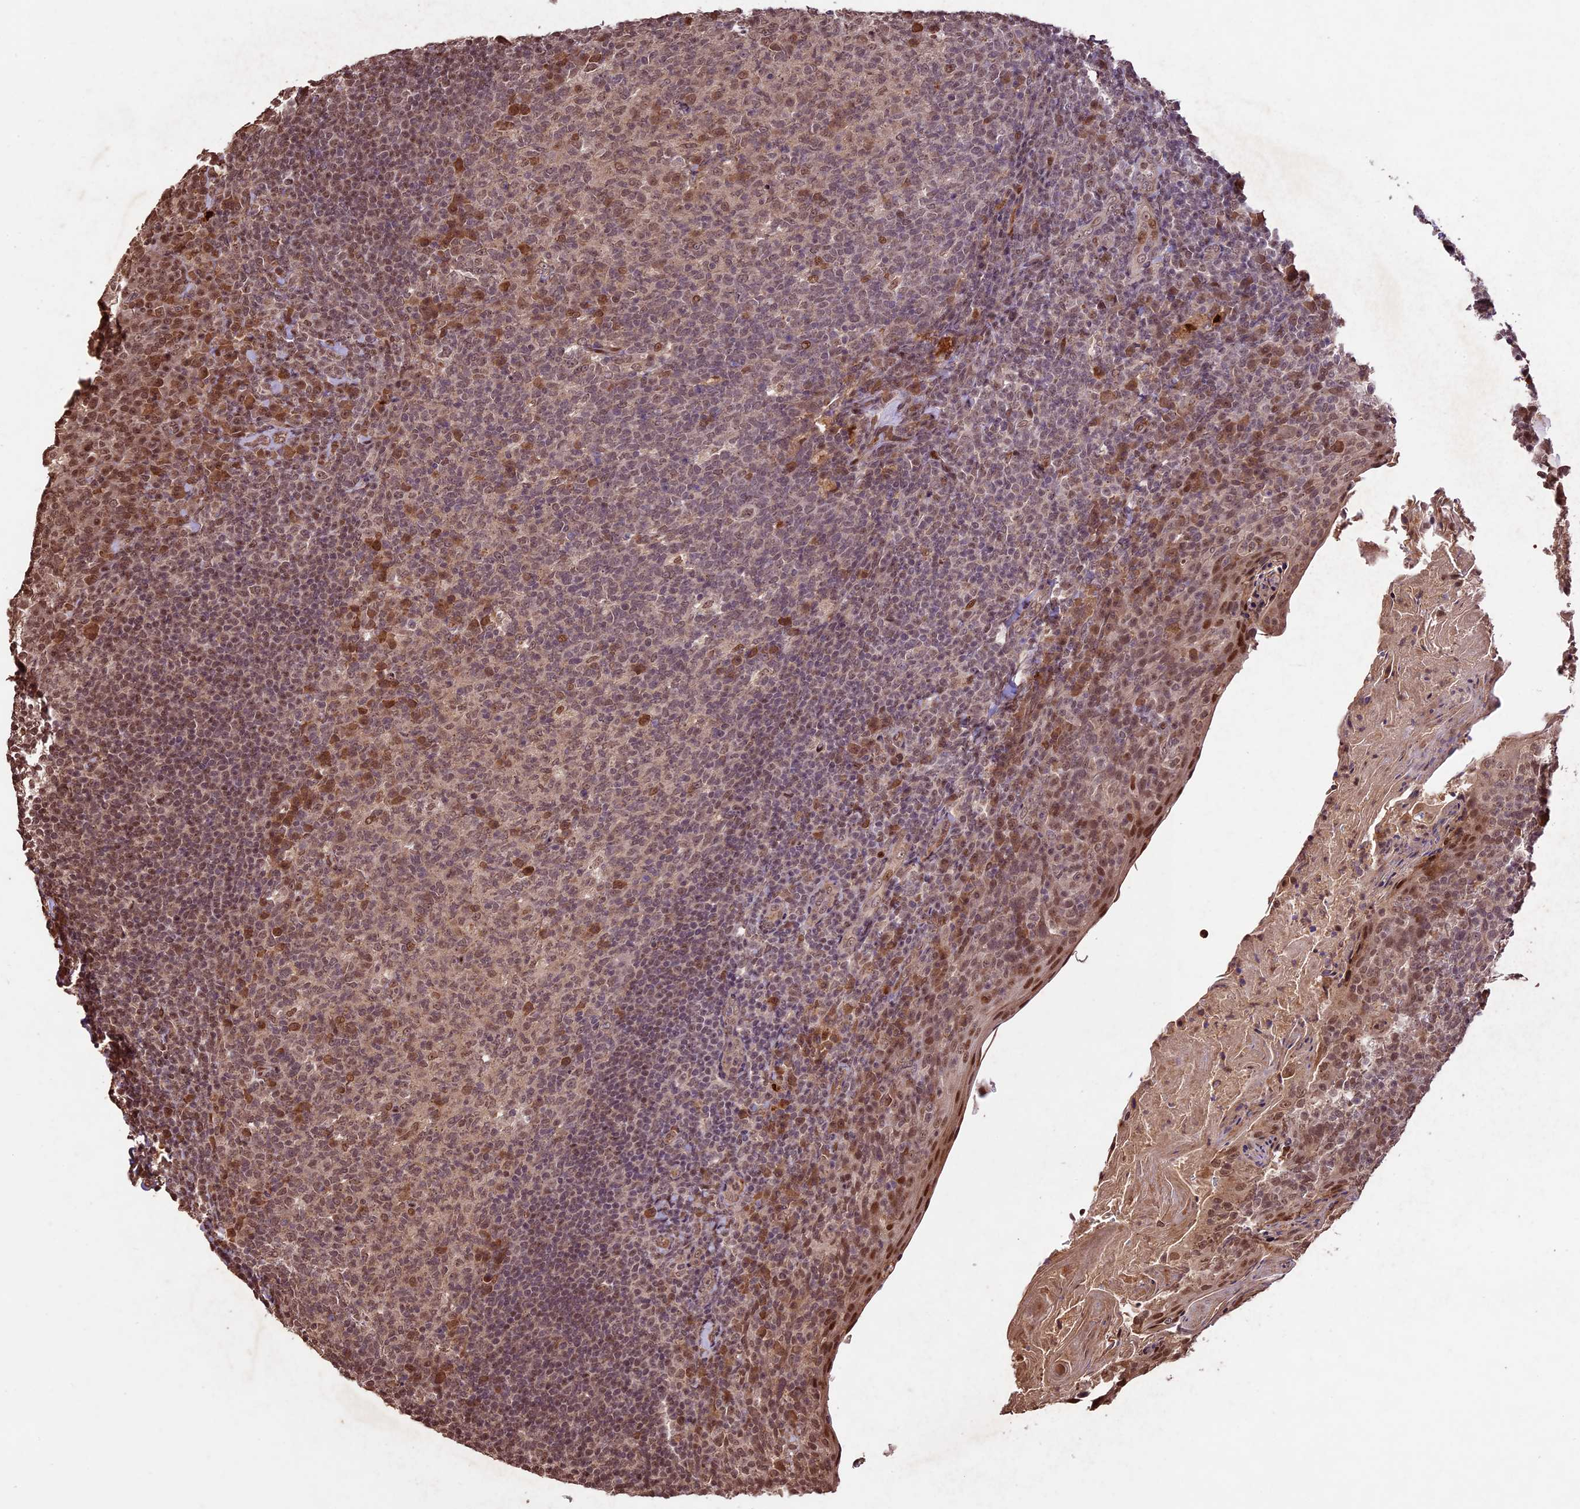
{"staining": {"intensity": "moderate", "quantity": "25%-75%", "location": "nuclear"}, "tissue": "tonsil", "cell_type": "Germinal center cells", "image_type": "normal", "snomed": [{"axis": "morphology", "description": "Normal tissue, NOS"}, {"axis": "topography", "description": "Tonsil"}], "caption": "Immunohistochemistry (IHC) image of normal tonsil: tonsil stained using immunohistochemistry demonstrates medium levels of moderate protein expression localized specifically in the nuclear of germinal center cells, appearing as a nuclear brown color.", "gene": "CDKN2AIP", "patient": {"sex": "female", "age": 10}}